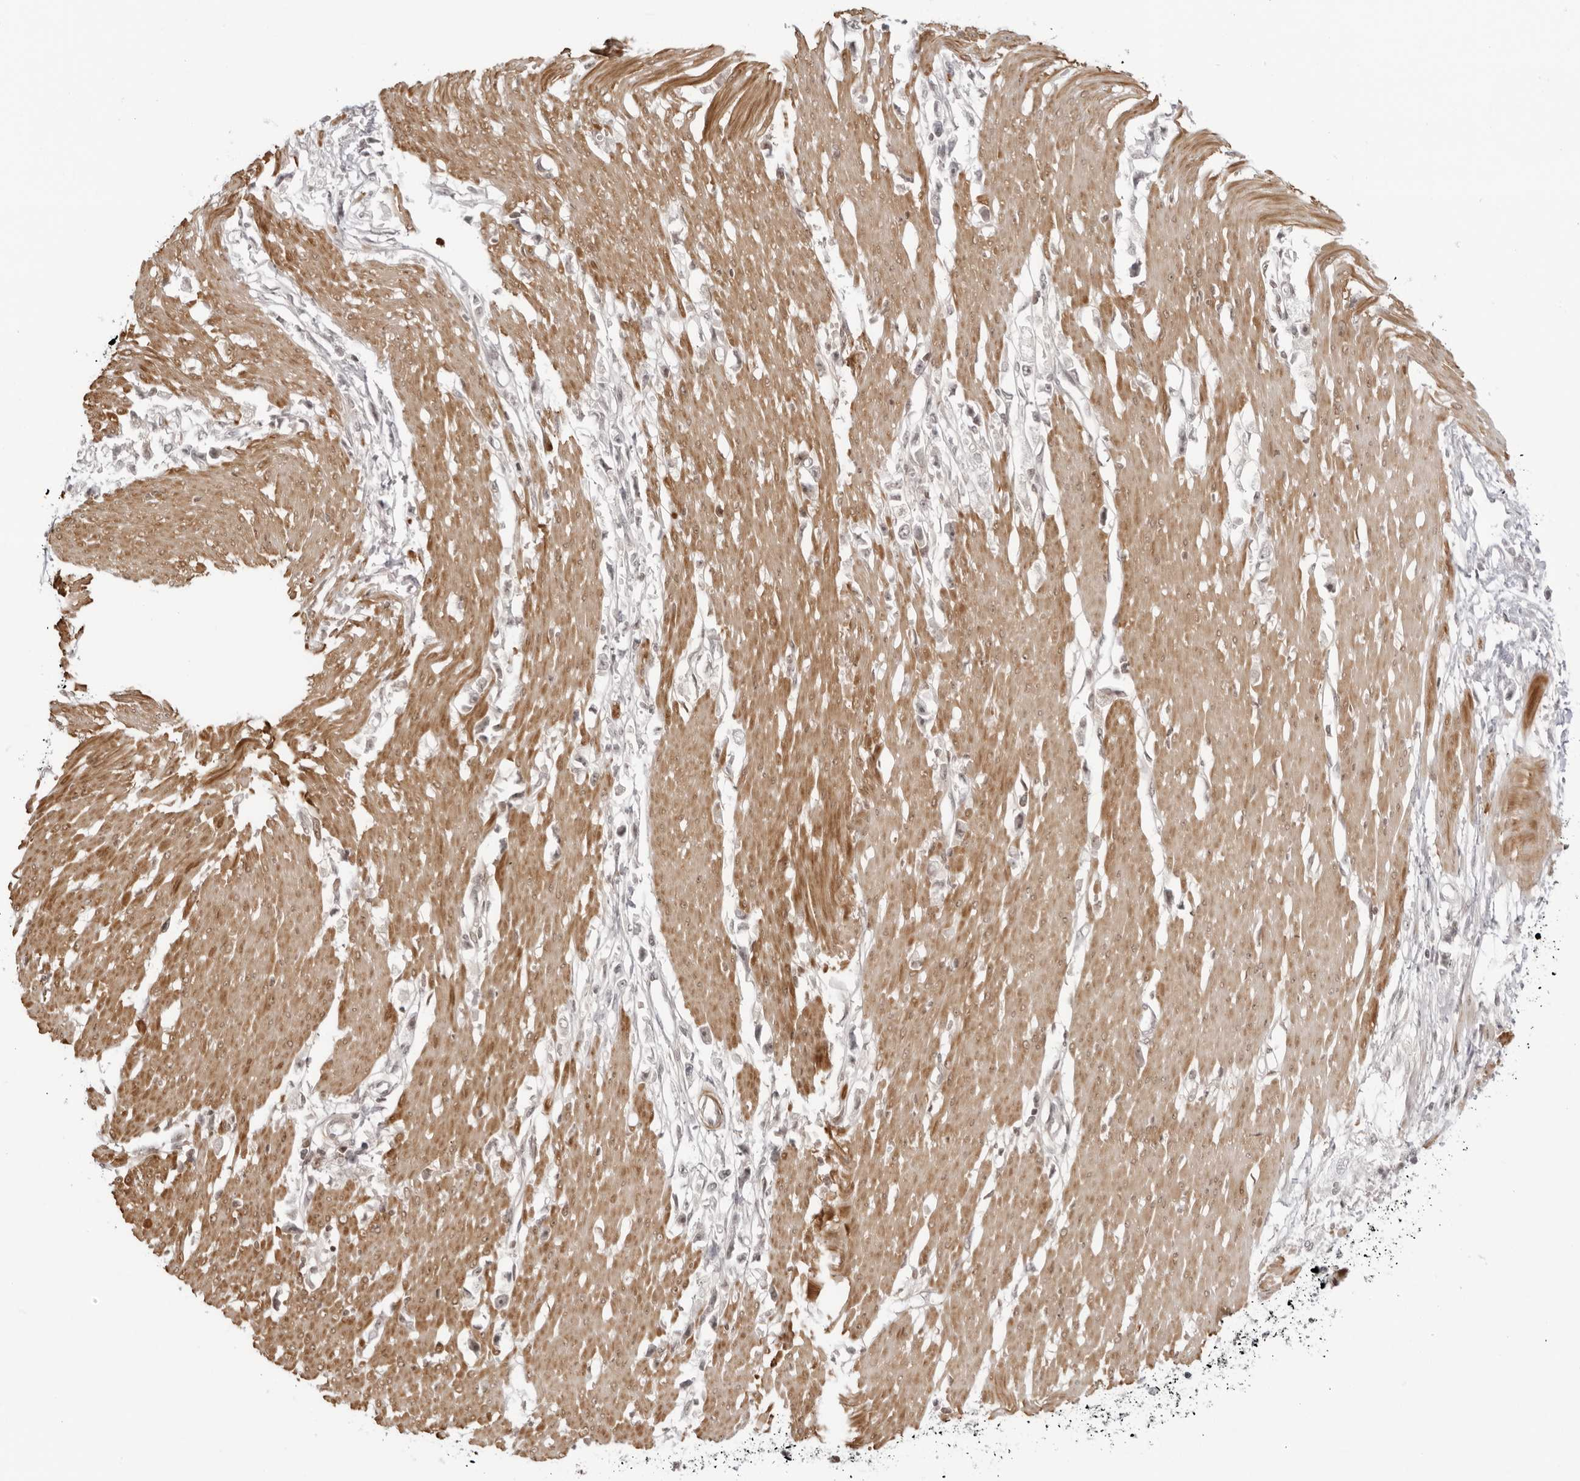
{"staining": {"intensity": "negative", "quantity": "none", "location": "none"}, "tissue": "stomach cancer", "cell_type": "Tumor cells", "image_type": "cancer", "snomed": [{"axis": "morphology", "description": "Adenocarcinoma, NOS"}, {"axis": "topography", "description": "Stomach"}], "caption": "A histopathology image of human stomach adenocarcinoma is negative for staining in tumor cells.", "gene": "RNF146", "patient": {"sex": "female", "age": 59}}